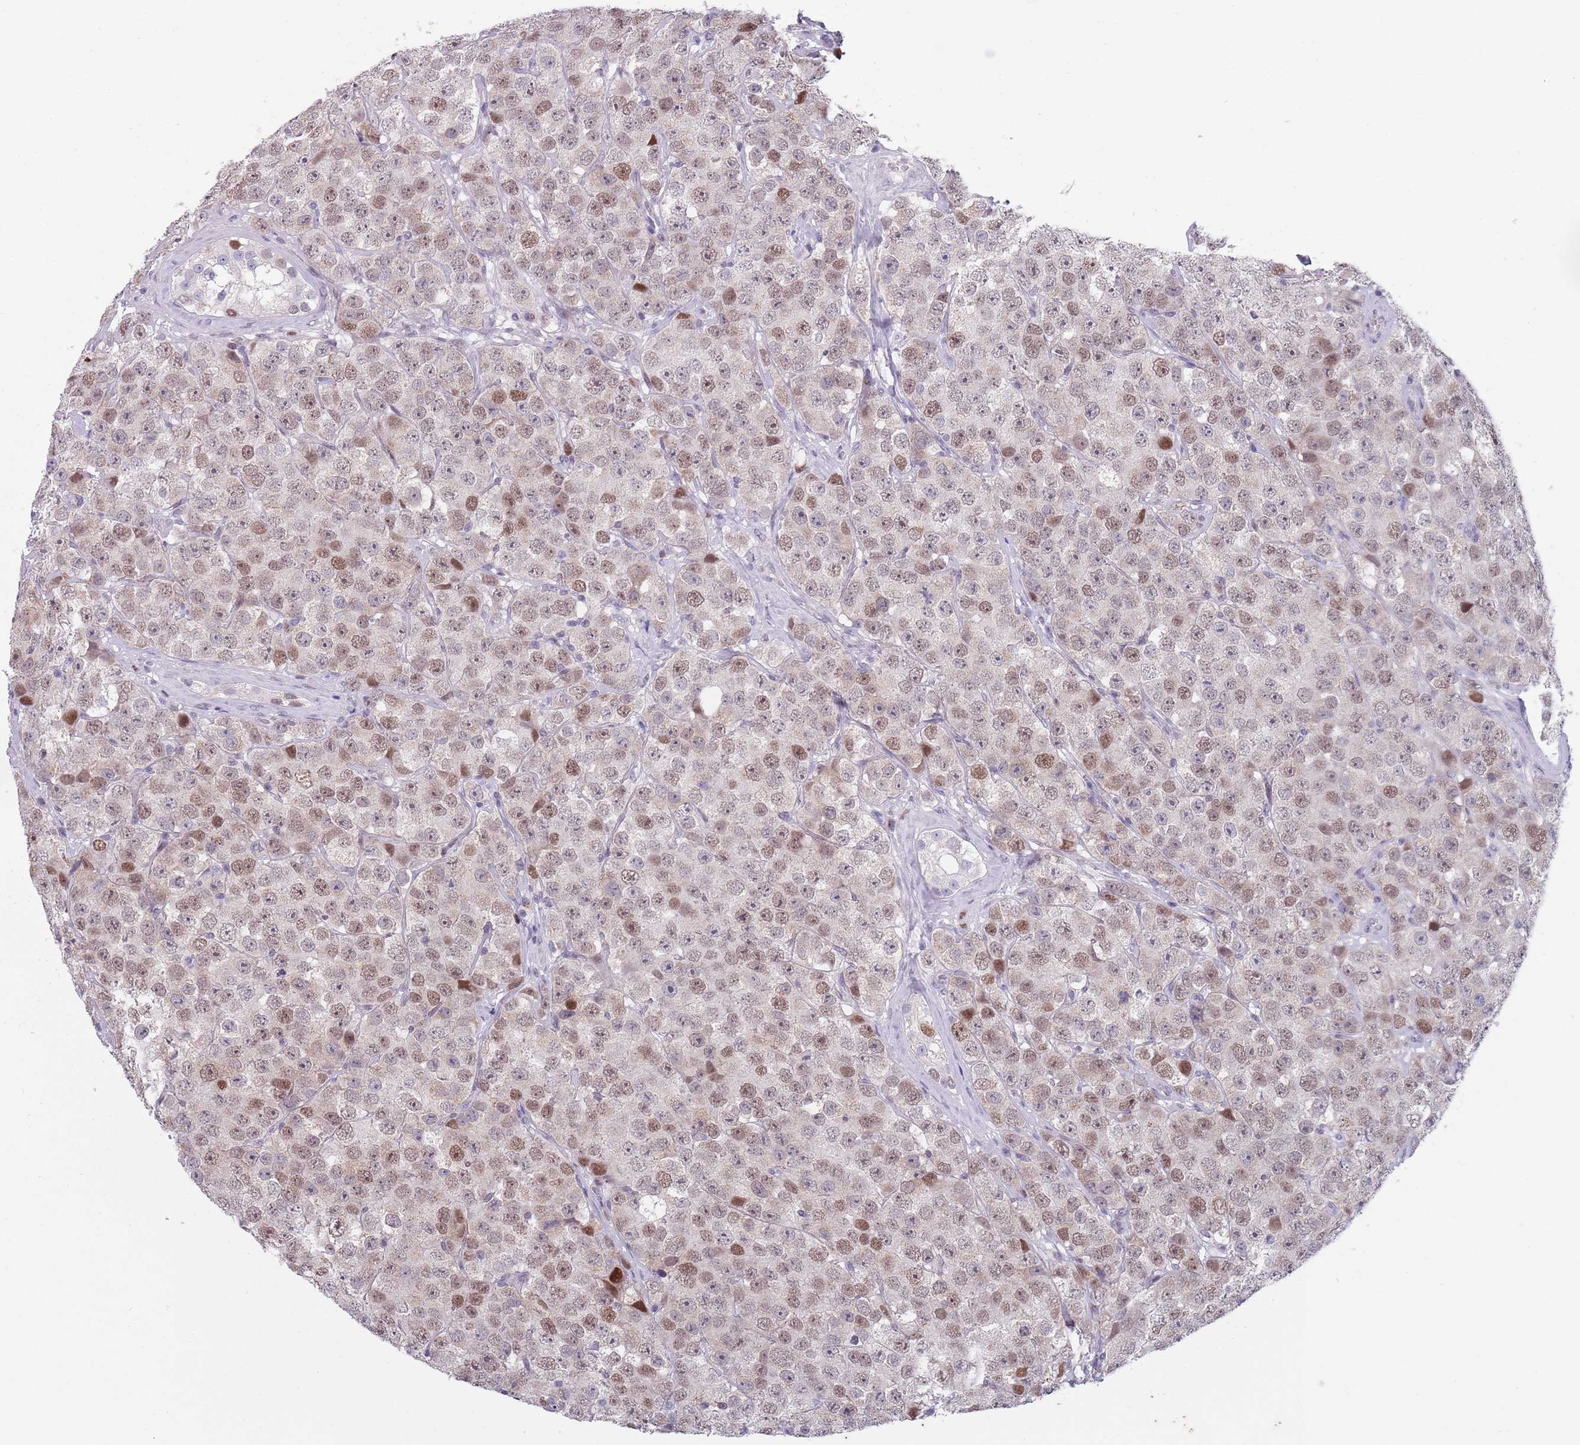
{"staining": {"intensity": "weak", "quantity": ">75%", "location": "nuclear"}, "tissue": "testis cancer", "cell_type": "Tumor cells", "image_type": "cancer", "snomed": [{"axis": "morphology", "description": "Seminoma, NOS"}, {"axis": "topography", "description": "Testis"}], "caption": "The photomicrograph reveals immunohistochemical staining of seminoma (testis). There is weak nuclear staining is identified in approximately >75% of tumor cells.", "gene": "ZKSCAN2", "patient": {"sex": "male", "age": 28}}